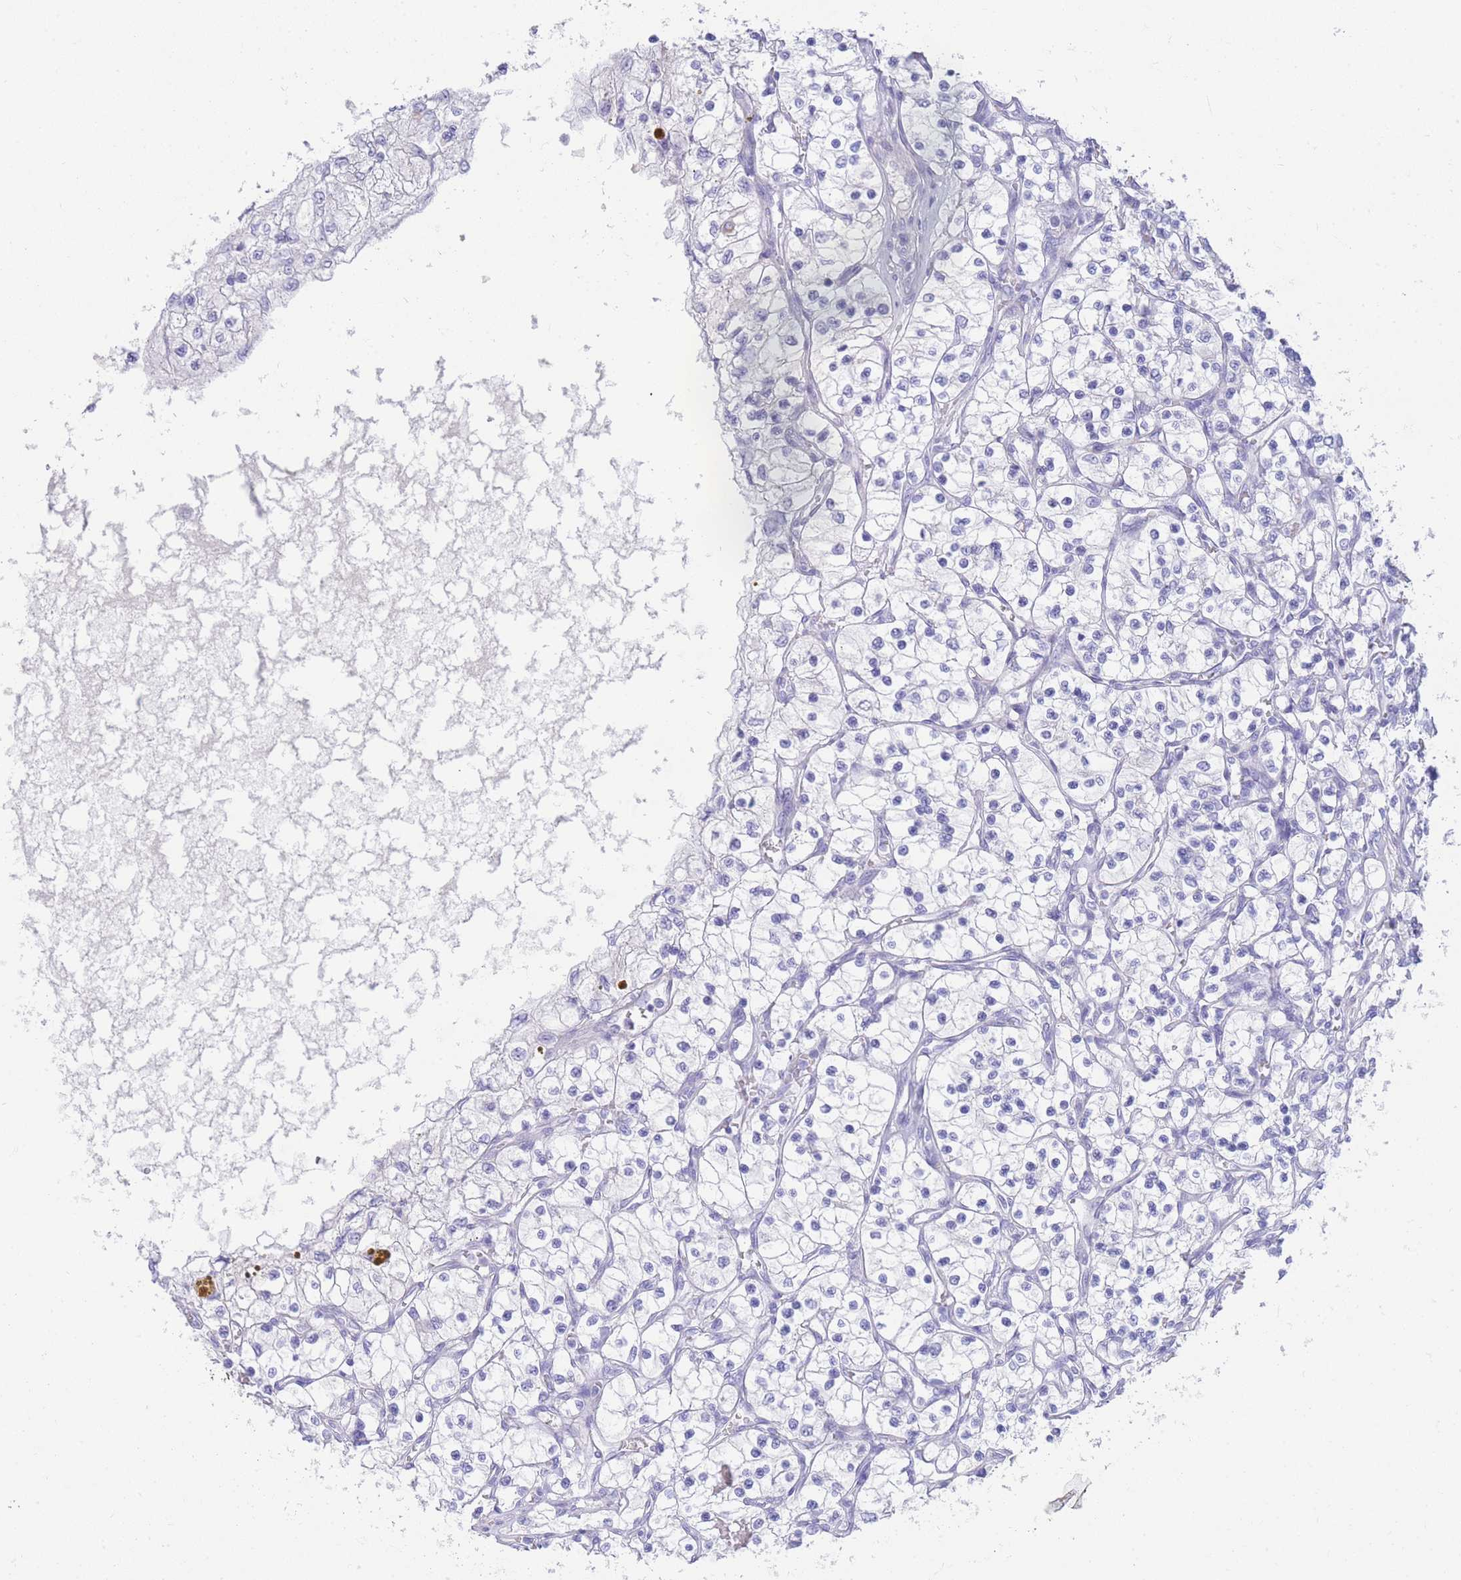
{"staining": {"intensity": "negative", "quantity": "none", "location": "none"}, "tissue": "renal cancer", "cell_type": "Tumor cells", "image_type": "cancer", "snomed": [{"axis": "morphology", "description": "Adenocarcinoma, NOS"}, {"axis": "topography", "description": "Kidney"}], "caption": "This is a histopathology image of immunohistochemistry staining of adenocarcinoma (renal), which shows no expression in tumor cells. The staining is performed using DAB brown chromogen with nuclei counter-stained in using hematoxylin.", "gene": "LRRC37A", "patient": {"sex": "female", "age": 69}}